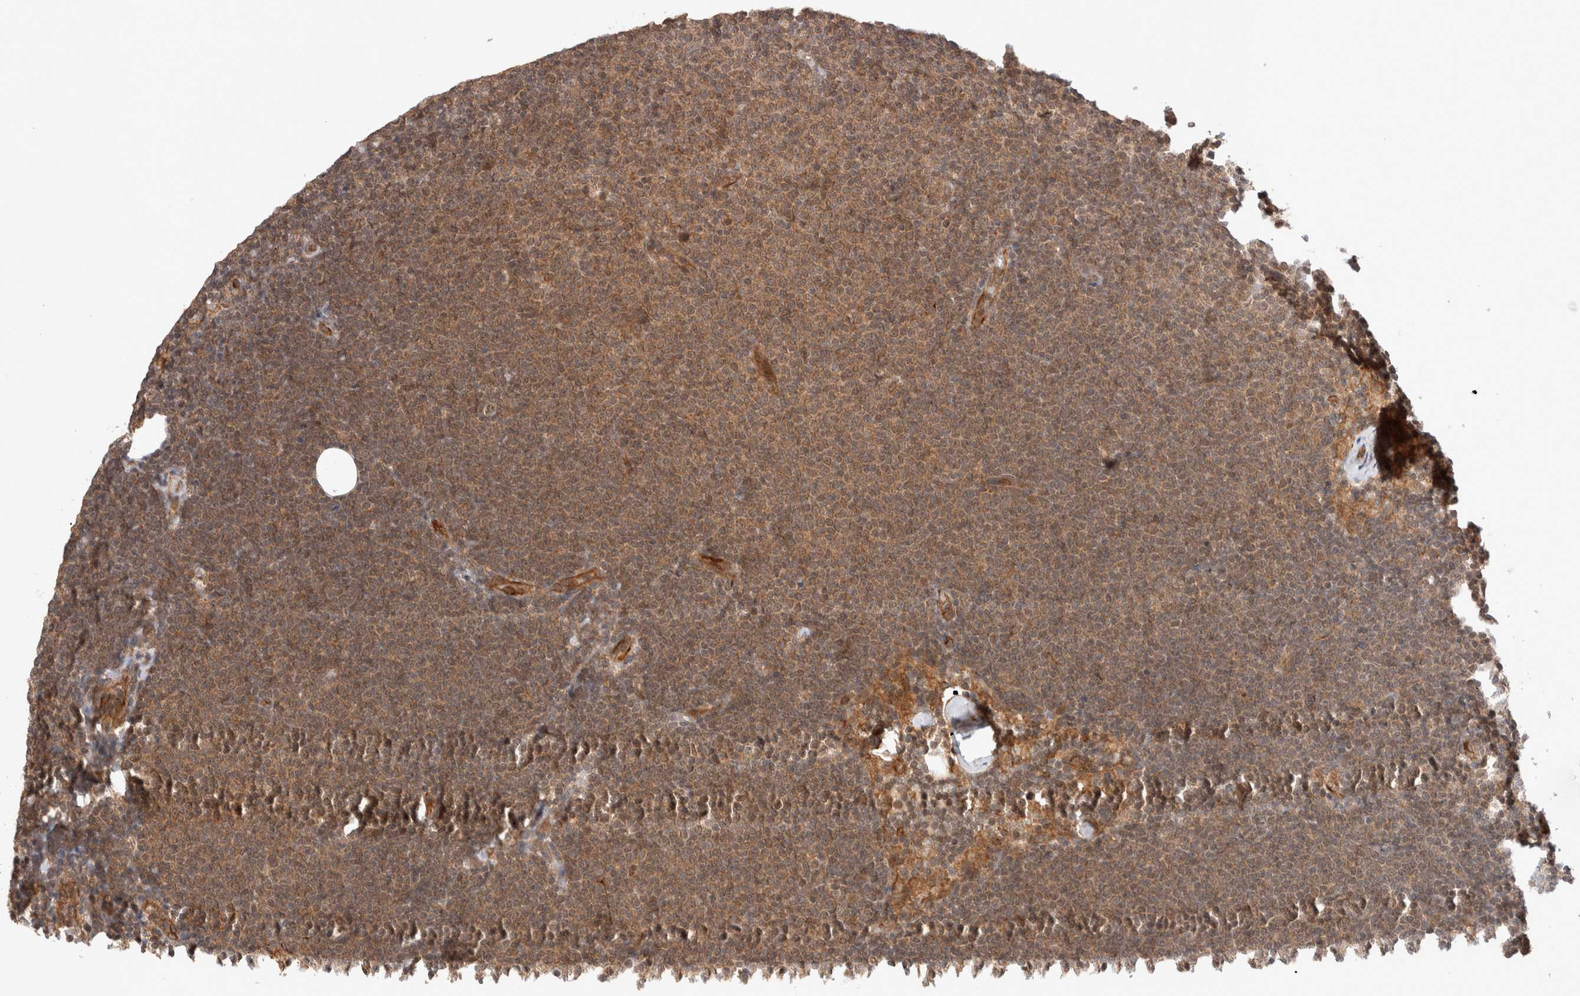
{"staining": {"intensity": "moderate", "quantity": ">75%", "location": "cytoplasmic/membranous,nuclear"}, "tissue": "lymphoma", "cell_type": "Tumor cells", "image_type": "cancer", "snomed": [{"axis": "morphology", "description": "Malignant lymphoma, non-Hodgkin's type, Low grade"}, {"axis": "topography", "description": "Lymph node"}], "caption": "A micrograph showing moderate cytoplasmic/membranous and nuclear expression in approximately >75% of tumor cells in low-grade malignant lymphoma, non-Hodgkin's type, as visualized by brown immunohistochemical staining.", "gene": "SIKE1", "patient": {"sex": "female", "age": 53}}